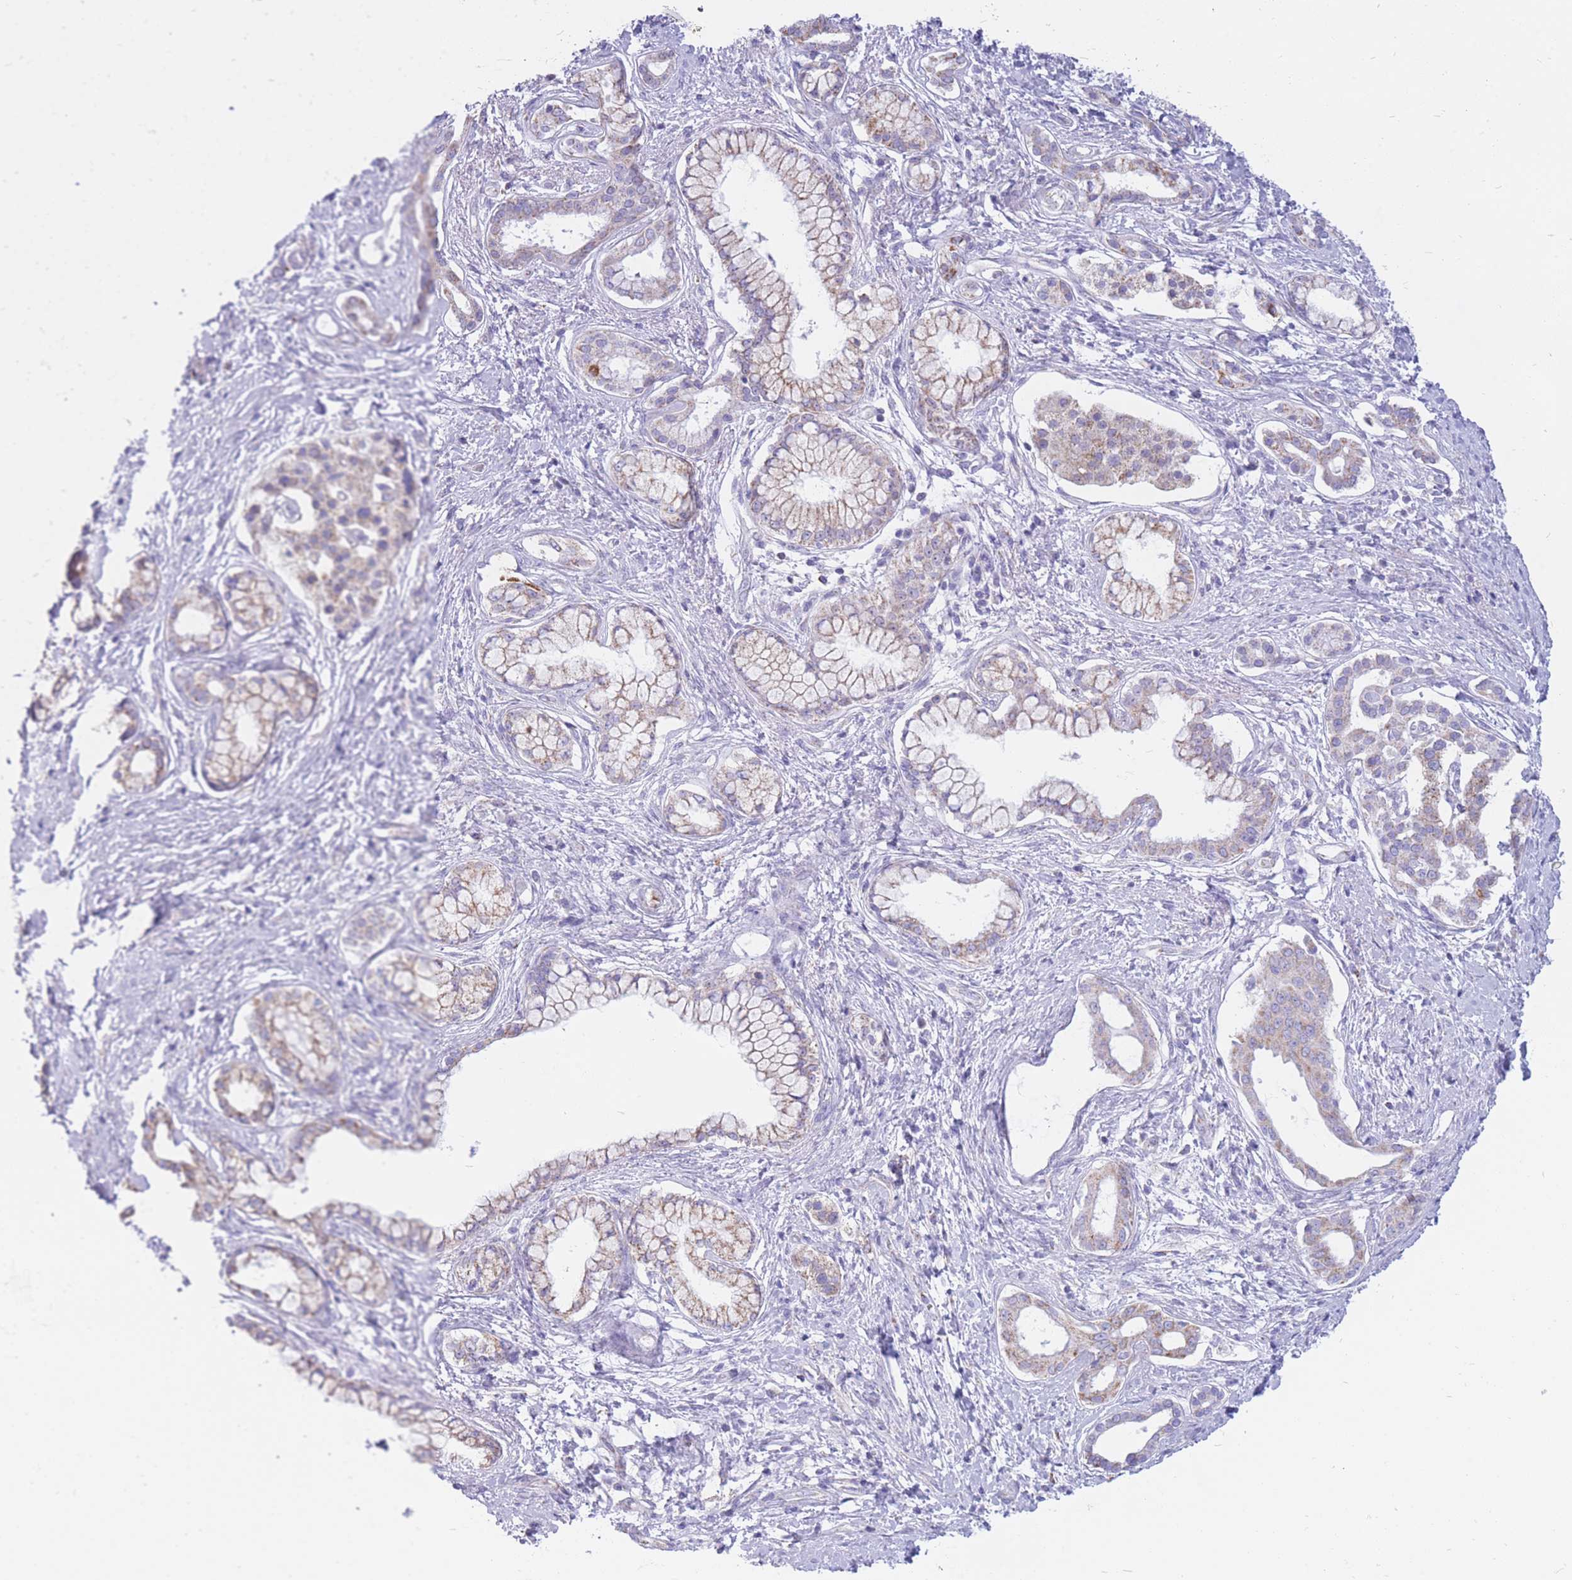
{"staining": {"intensity": "weak", "quantity": "<25%", "location": "cytoplasmic/membranous"}, "tissue": "pancreatic cancer", "cell_type": "Tumor cells", "image_type": "cancer", "snomed": [{"axis": "morphology", "description": "Adenocarcinoma, NOS"}, {"axis": "topography", "description": "Pancreas"}], "caption": "DAB (3,3'-diaminobenzidine) immunohistochemical staining of human pancreatic adenocarcinoma shows no significant positivity in tumor cells. (Brightfield microscopy of DAB immunohistochemistry (IHC) at high magnification).", "gene": "PCSK1", "patient": {"sex": "male", "age": 70}}